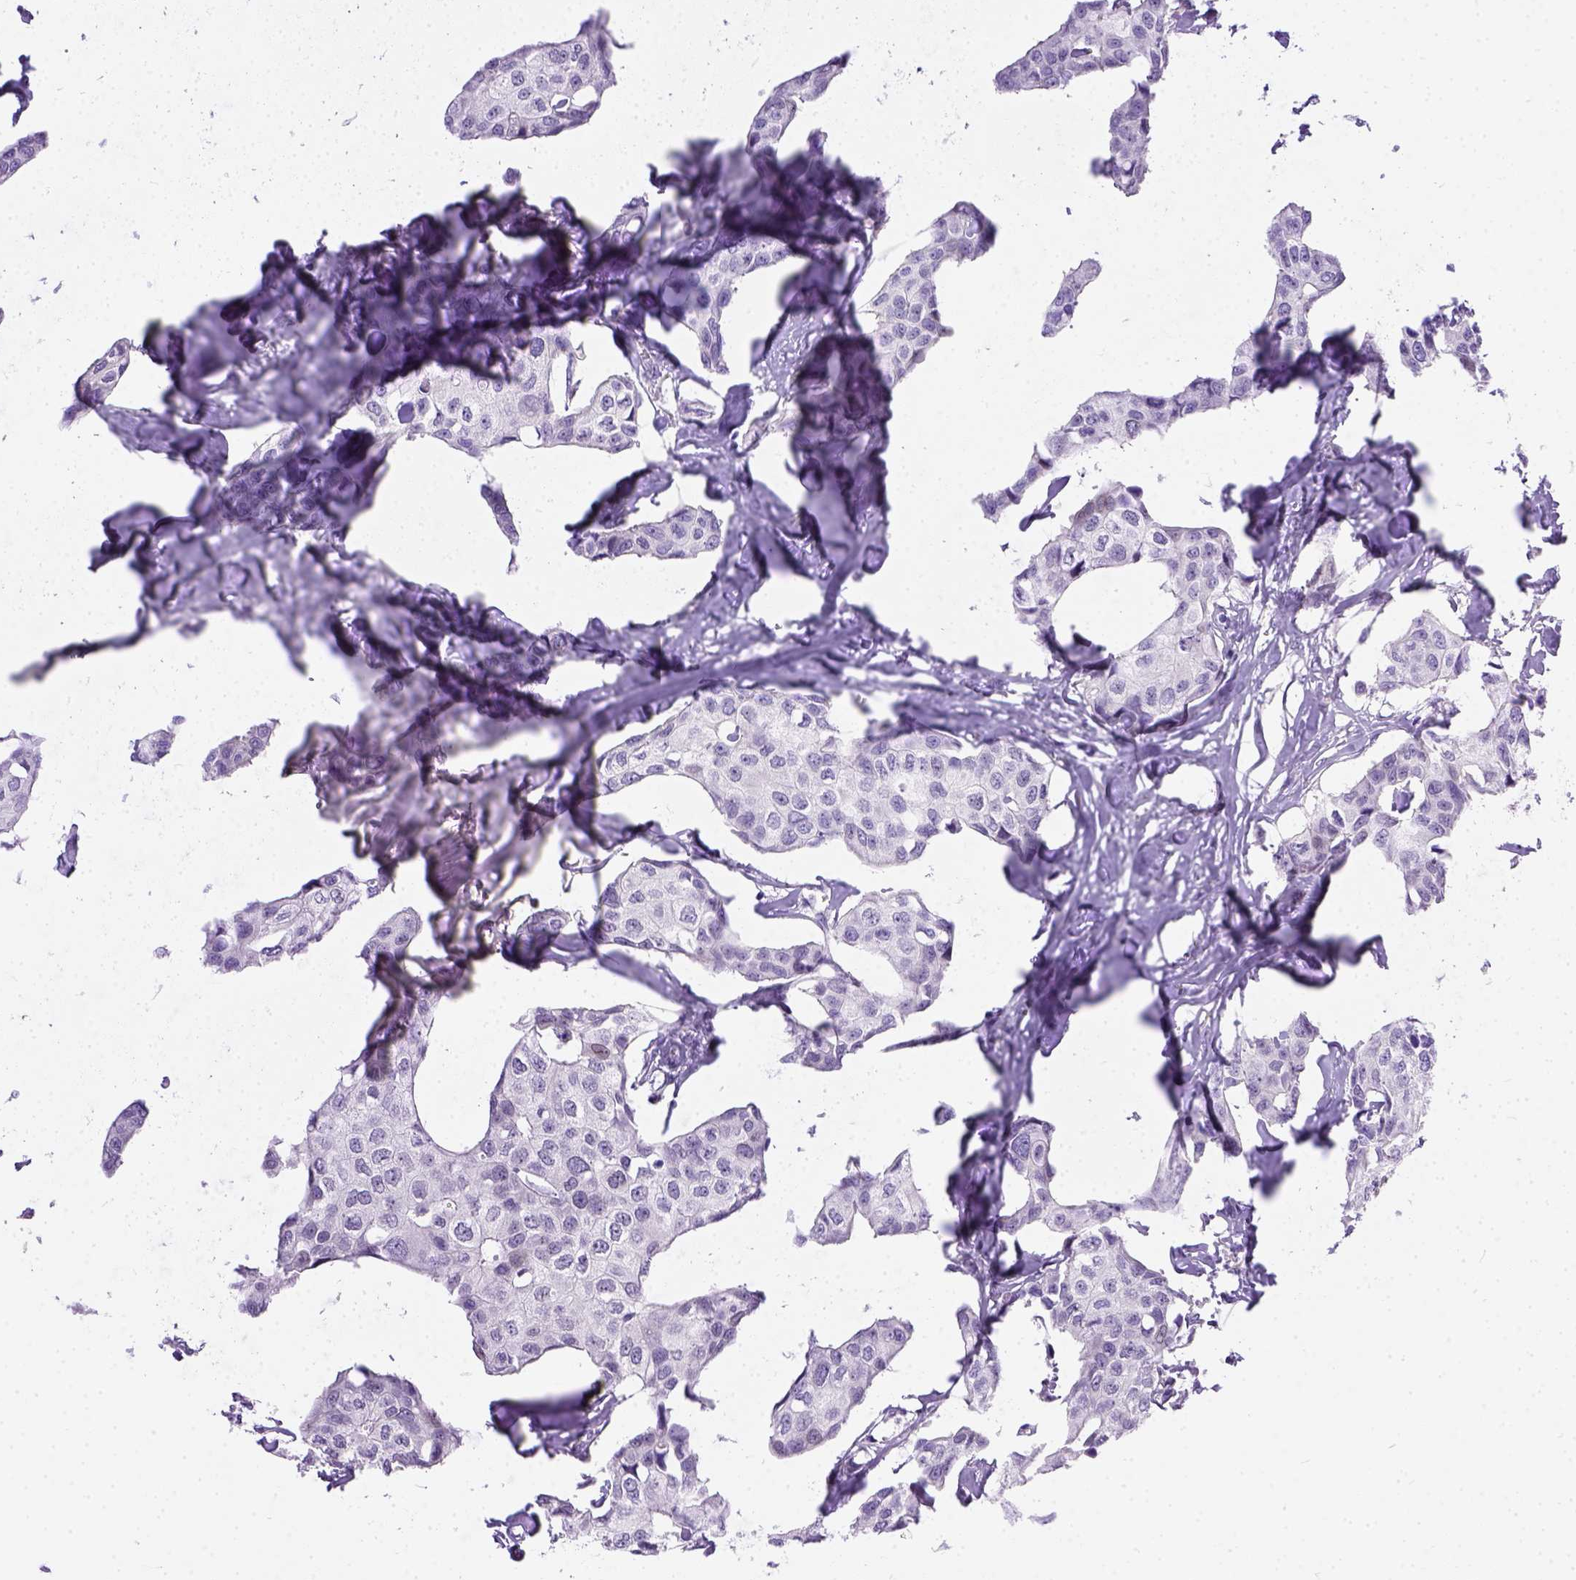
{"staining": {"intensity": "negative", "quantity": "none", "location": "none"}, "tissue": "breast cancer", "cell_type": "Tumor cells", "image_type": "cancer", "snomed": [{"axis": "morphology", "description": "Duct carcinoma"}, {"axis": "topography", "description": "Breast"}], "caption": "Tumor cells show no significant expression in breast intraductal carcinoma.", "gene": "FAM184B", "patient": {"sex": "female", "age": 80}}